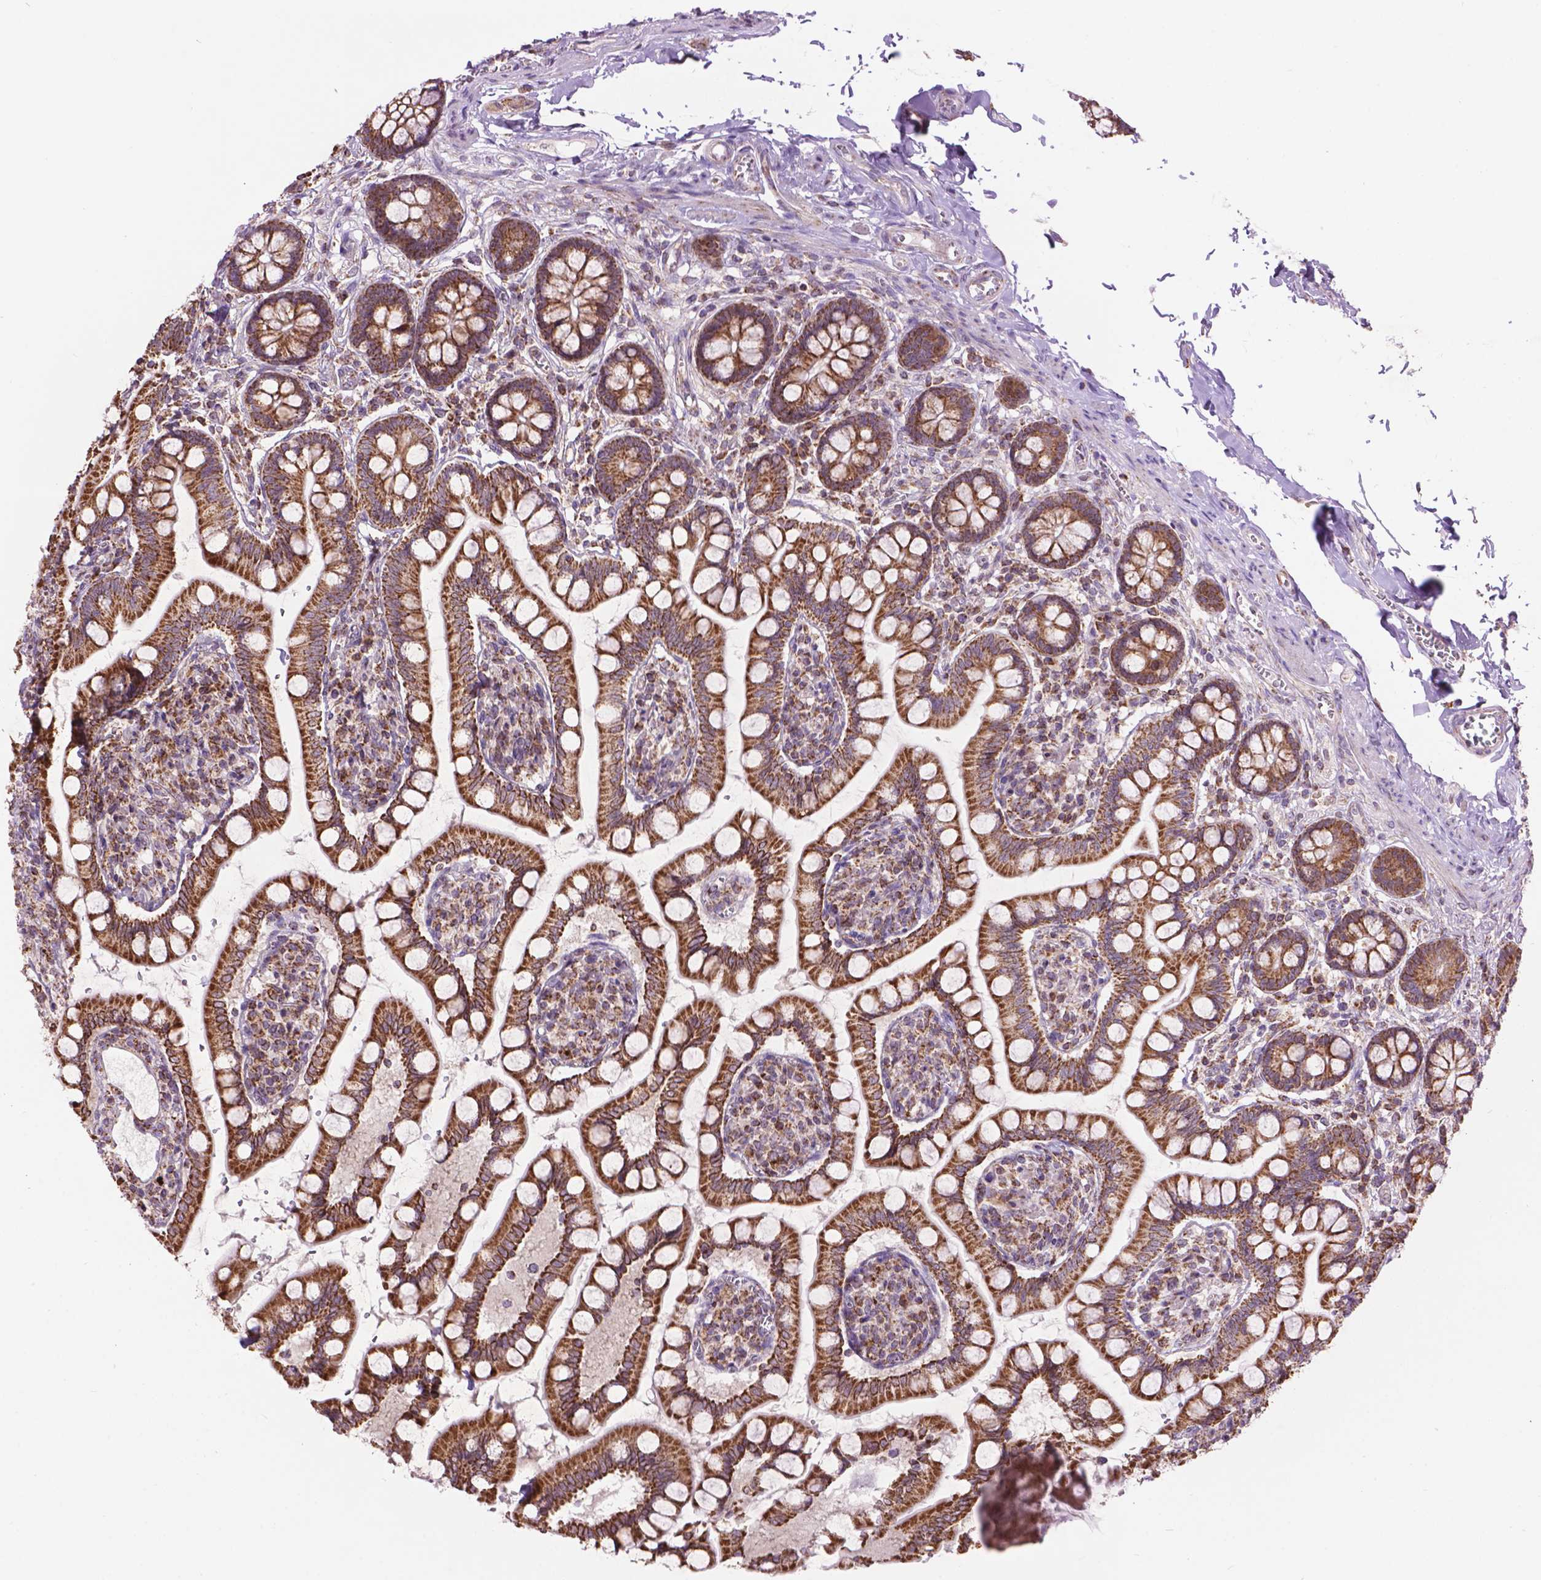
{"staining": {"intensity": "strong", "quantity": ">75%", "location": "cytoplasmic/membranous"}, "tissue": "small intestine", "cell_type": "Glandular cells", "image_type": "normal", "snomed": [{"axis": "morphology", "description": "Normal tissue, NOS"}, {"axis": "topography", "description": "Small intestine"}], "caption": "Protein expression analysis of normal human small intestine reveals strong cytoplasmic/membranous expression in about >75% of glandular cells.", "gene": "PYCR3", "patient": {"sex": "female", "age": 56}}